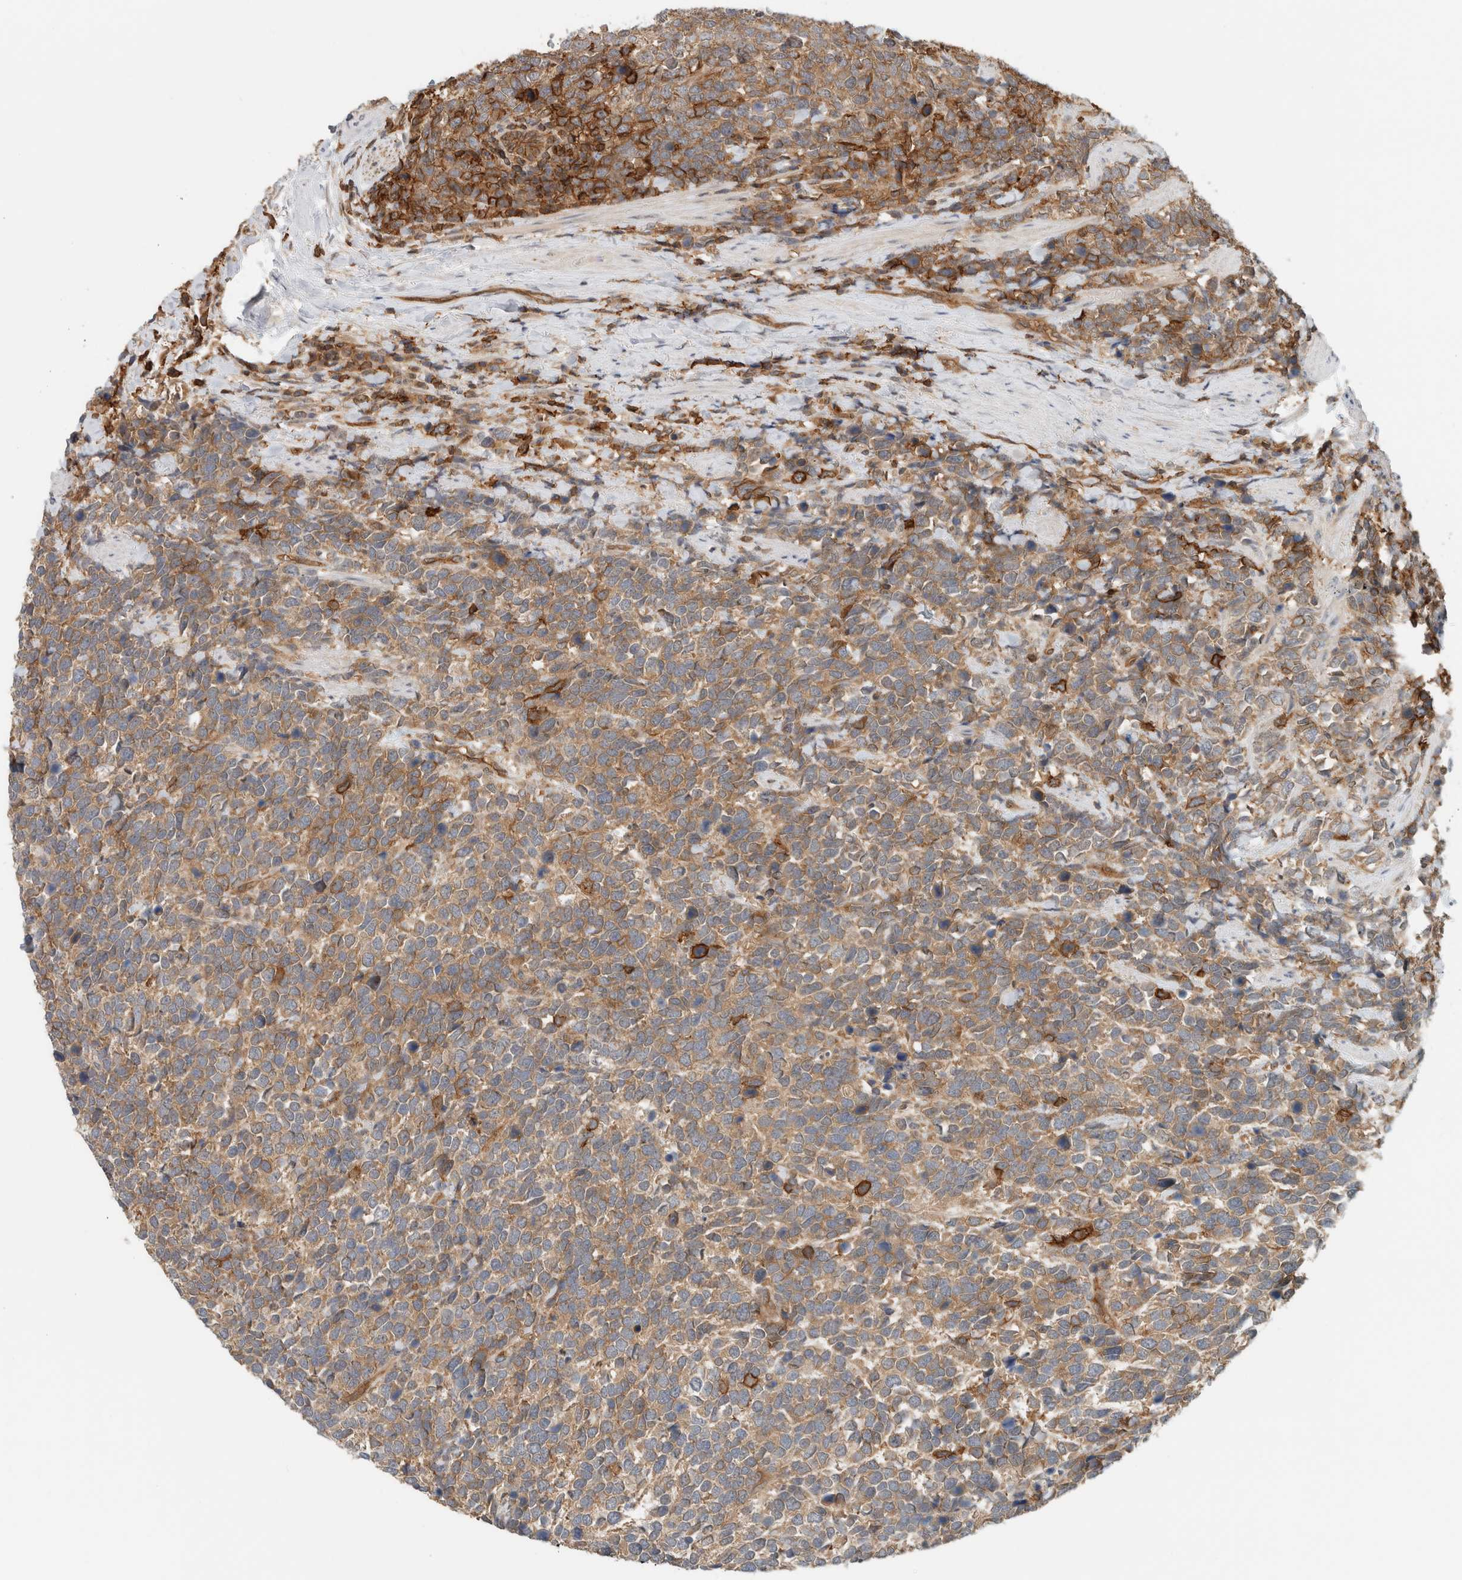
{"staining": {"intensity": "moderate", "quantity": ">75%", "location": "cytoplasmic/membranous"}, "tissue": "urothelial cancer", "cell_type": "Tumor cells", "image_type": "cancer", "snomed": [{"axis": "morphology", "description": "Urothelial carcinoma, High grade"}, {"axis": "topography", "description": "Urinary bladder"}], "caption": "Immunohistochemical staining of urothelial cancer reveals moderate cytoplasmic/membranous protein positivity in about >75% of tumor cells. (DAB (3,3'-diaminobenzidine) IHC with brightfield microscopy, high magnification).", "gene": "PFDN4", "patient": {"sex": "female", "age": 82}}